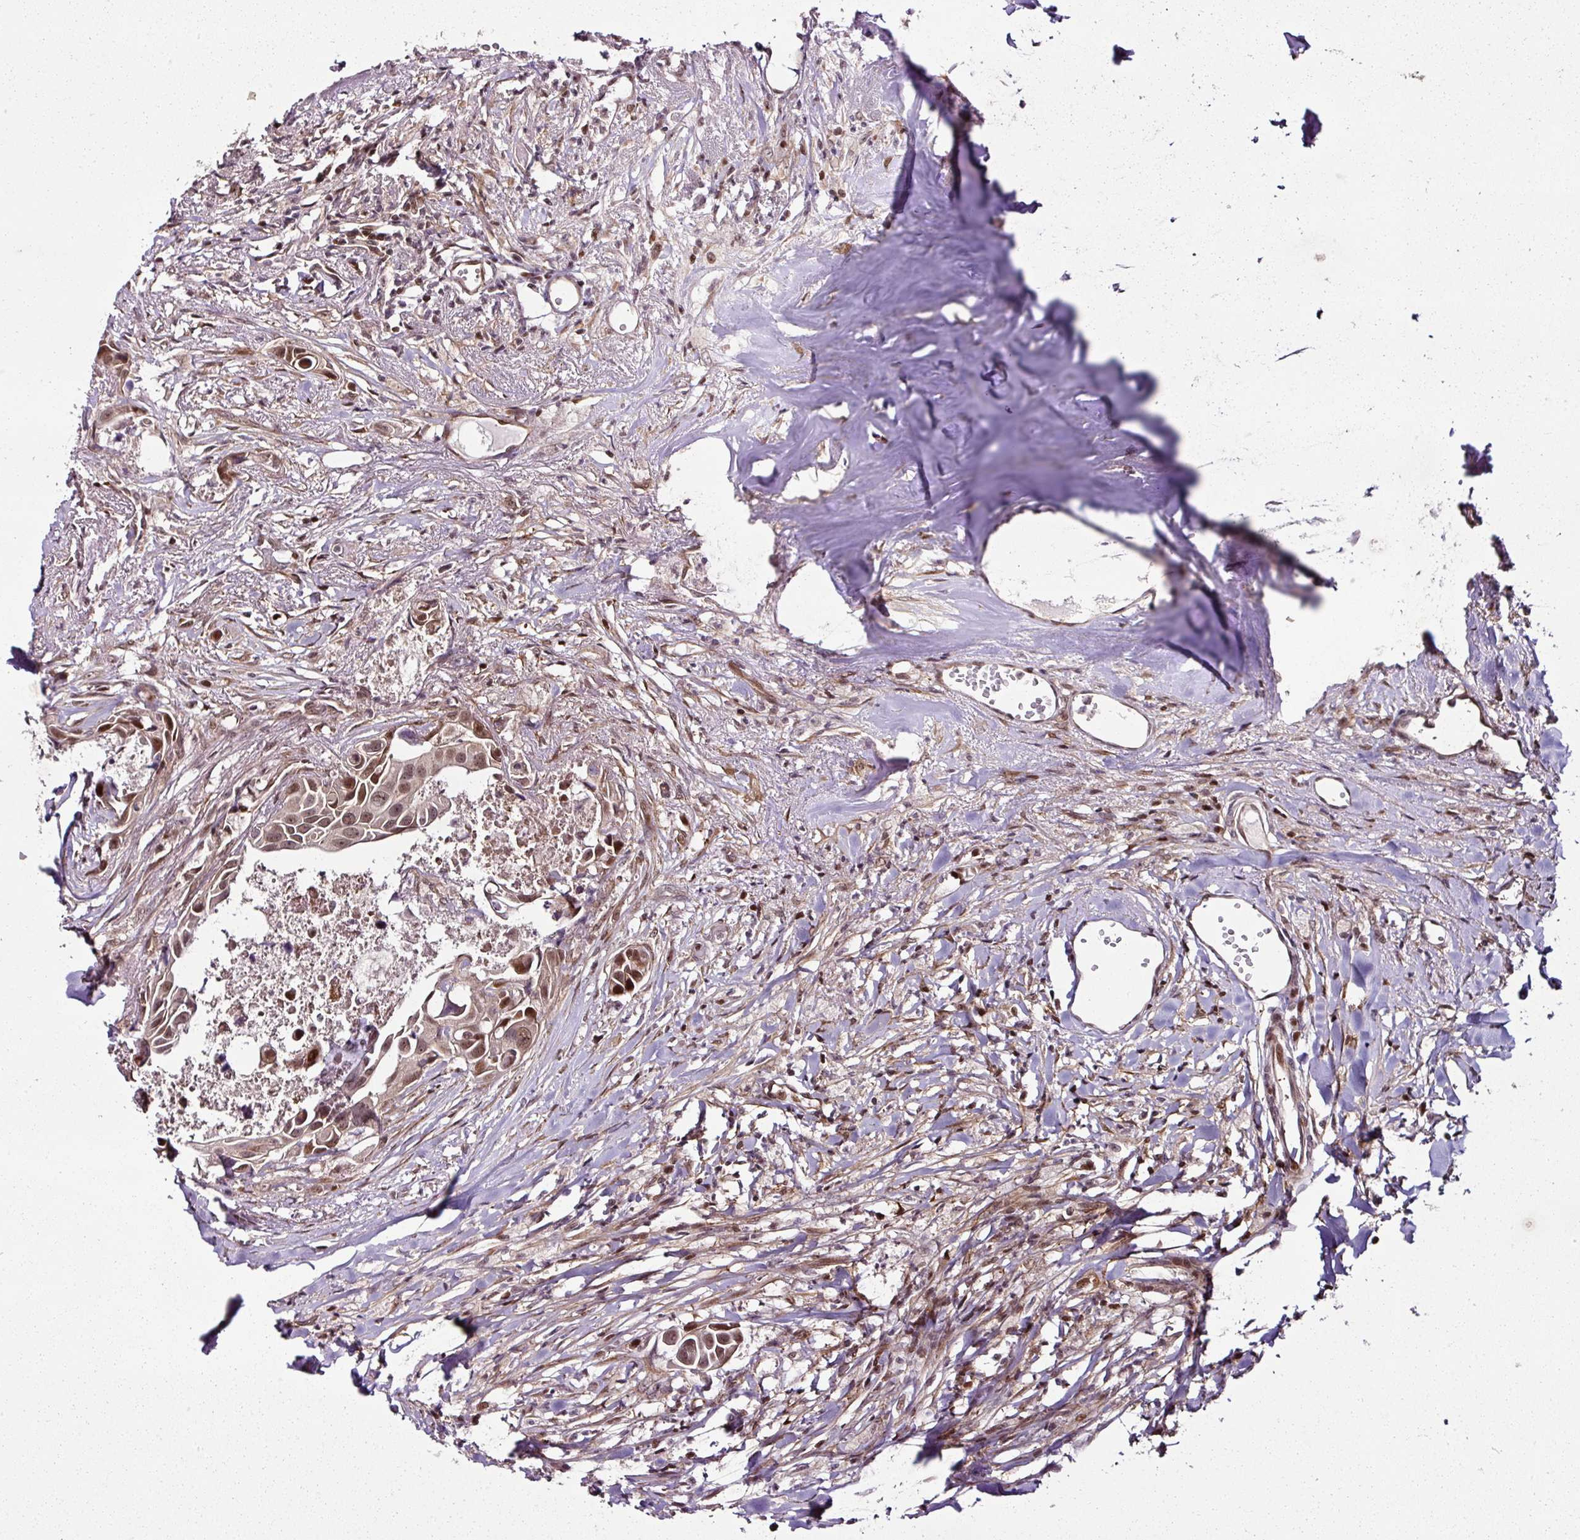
{"staining": {"intensity": "moderate", "quantity": ">75%", "location": "nuclear"}, "tissue": "head and neck cancer", "cell_type": "Tumor cells", "image_type": "cancer", "snomed": [{"axis": "morphology", "description": "Adenocarcinoma, NOS"}, {"axis": "morphology", "description": "Adenocarcinoma, metastatic, NOS"}, {"axis": "topography", "description": "Head-Neck"}], "caption": "Tumor cells display medium levels of moderate nuclear staining in about >75% of cells in human adenocarcinoma (head and neck). Nuclei are stained in blue.", "gene": "COPRS", "patient": {"sex": "male", "age": 75}}